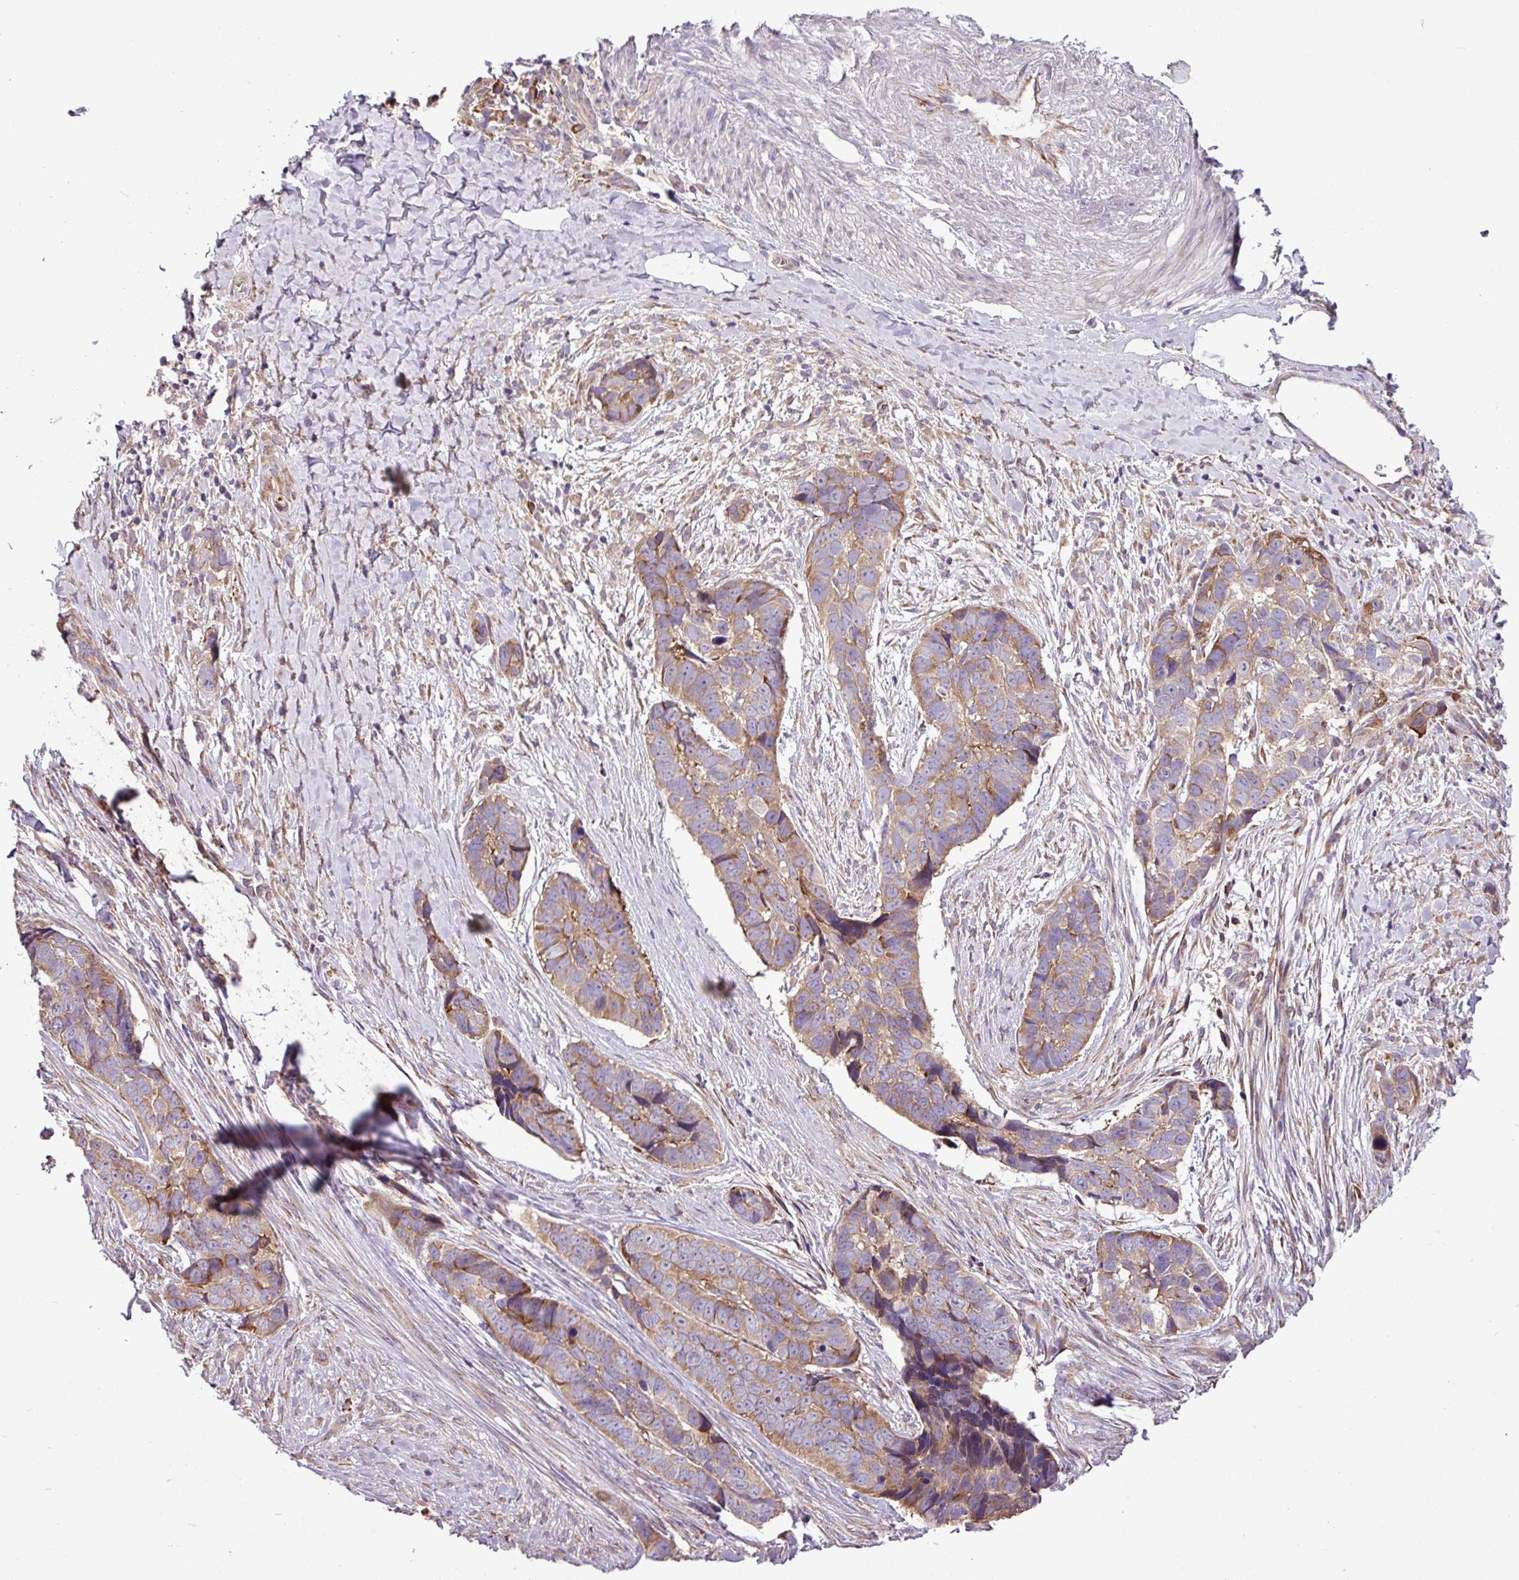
{"staining": {"intensity": "moderate", "quantity": ">75%", "location": "cytoplasmic/membranous"}, "tissue": "skin cancer", "cell_type": "Tumor cells", "image_type": "cancer", "snomed": [{"axis": "morphology", "description": "Basal cell carcinoma"}, {"axis": "topography", "description": "Skin"}], "caption": "Approximately >75% of tumor cells in basal cell carcinoma (skin) display moderate cytoplasmic/membranous protein positivity as visualized by brown immunohistochemical staining.", "gene": "RPL13", "patient": {"sex": "female", "age": 82}}